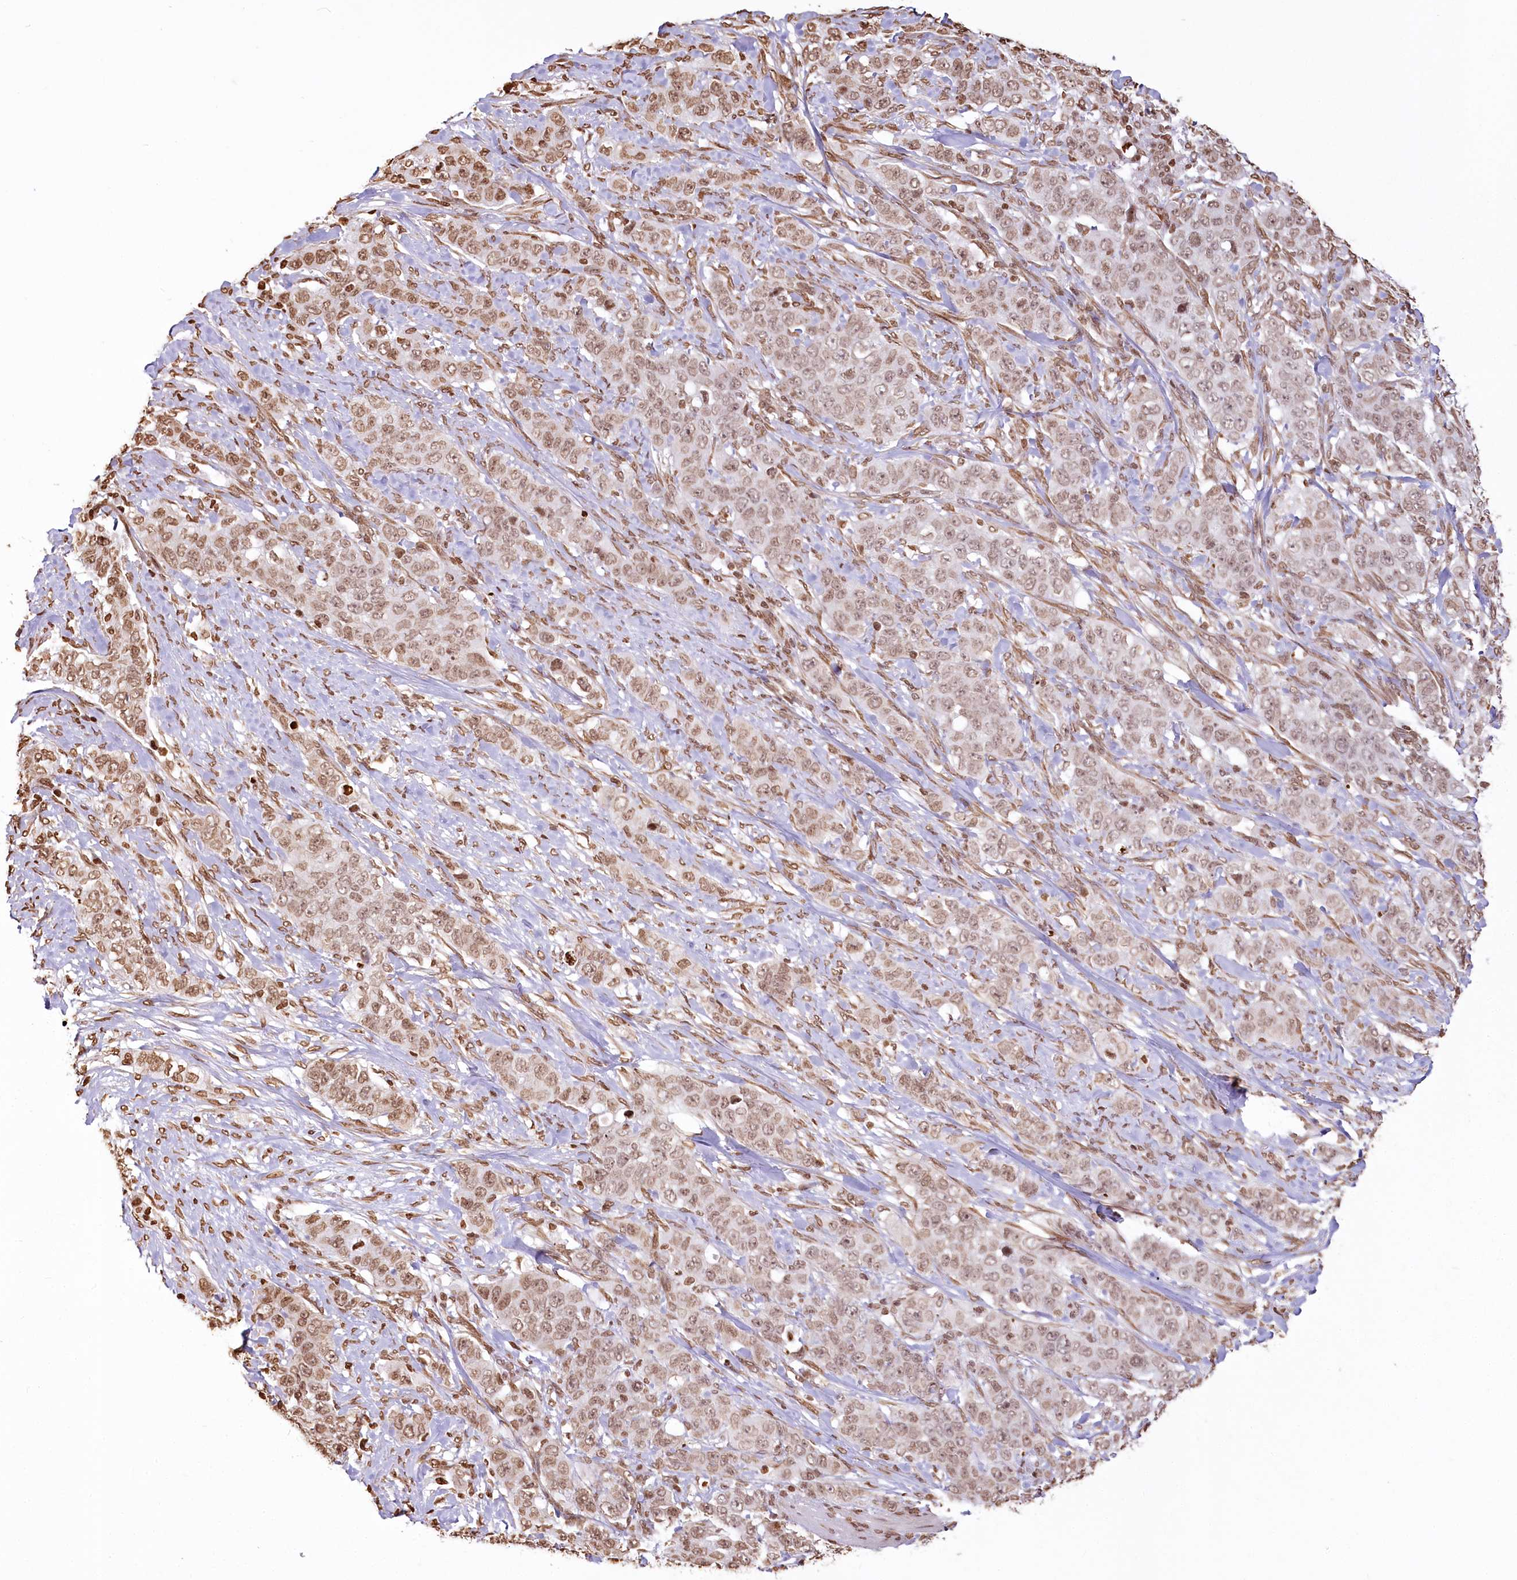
{"staining": {"intensity": "moderate", "quantity": ">75%", "location": "nuclear"}, "tissue": "stomach cancer", "cell_type": "Tumor cells", "image_type": "cancer", "snomed": [{"axis": "morphology", "description": "Adenocarcinoma, NOS"}, {"axis": "topography", "description": "Stomach"}], "caption": "Approximately >75% of tumor cells in human stomach cancer (adenocarcinoma) exhibit moderate nuclear protein positivity as visualized by brown immunohistochemical staining.", "gene": "FAM13A", "patient": {"sex": "male", "age": 48}}